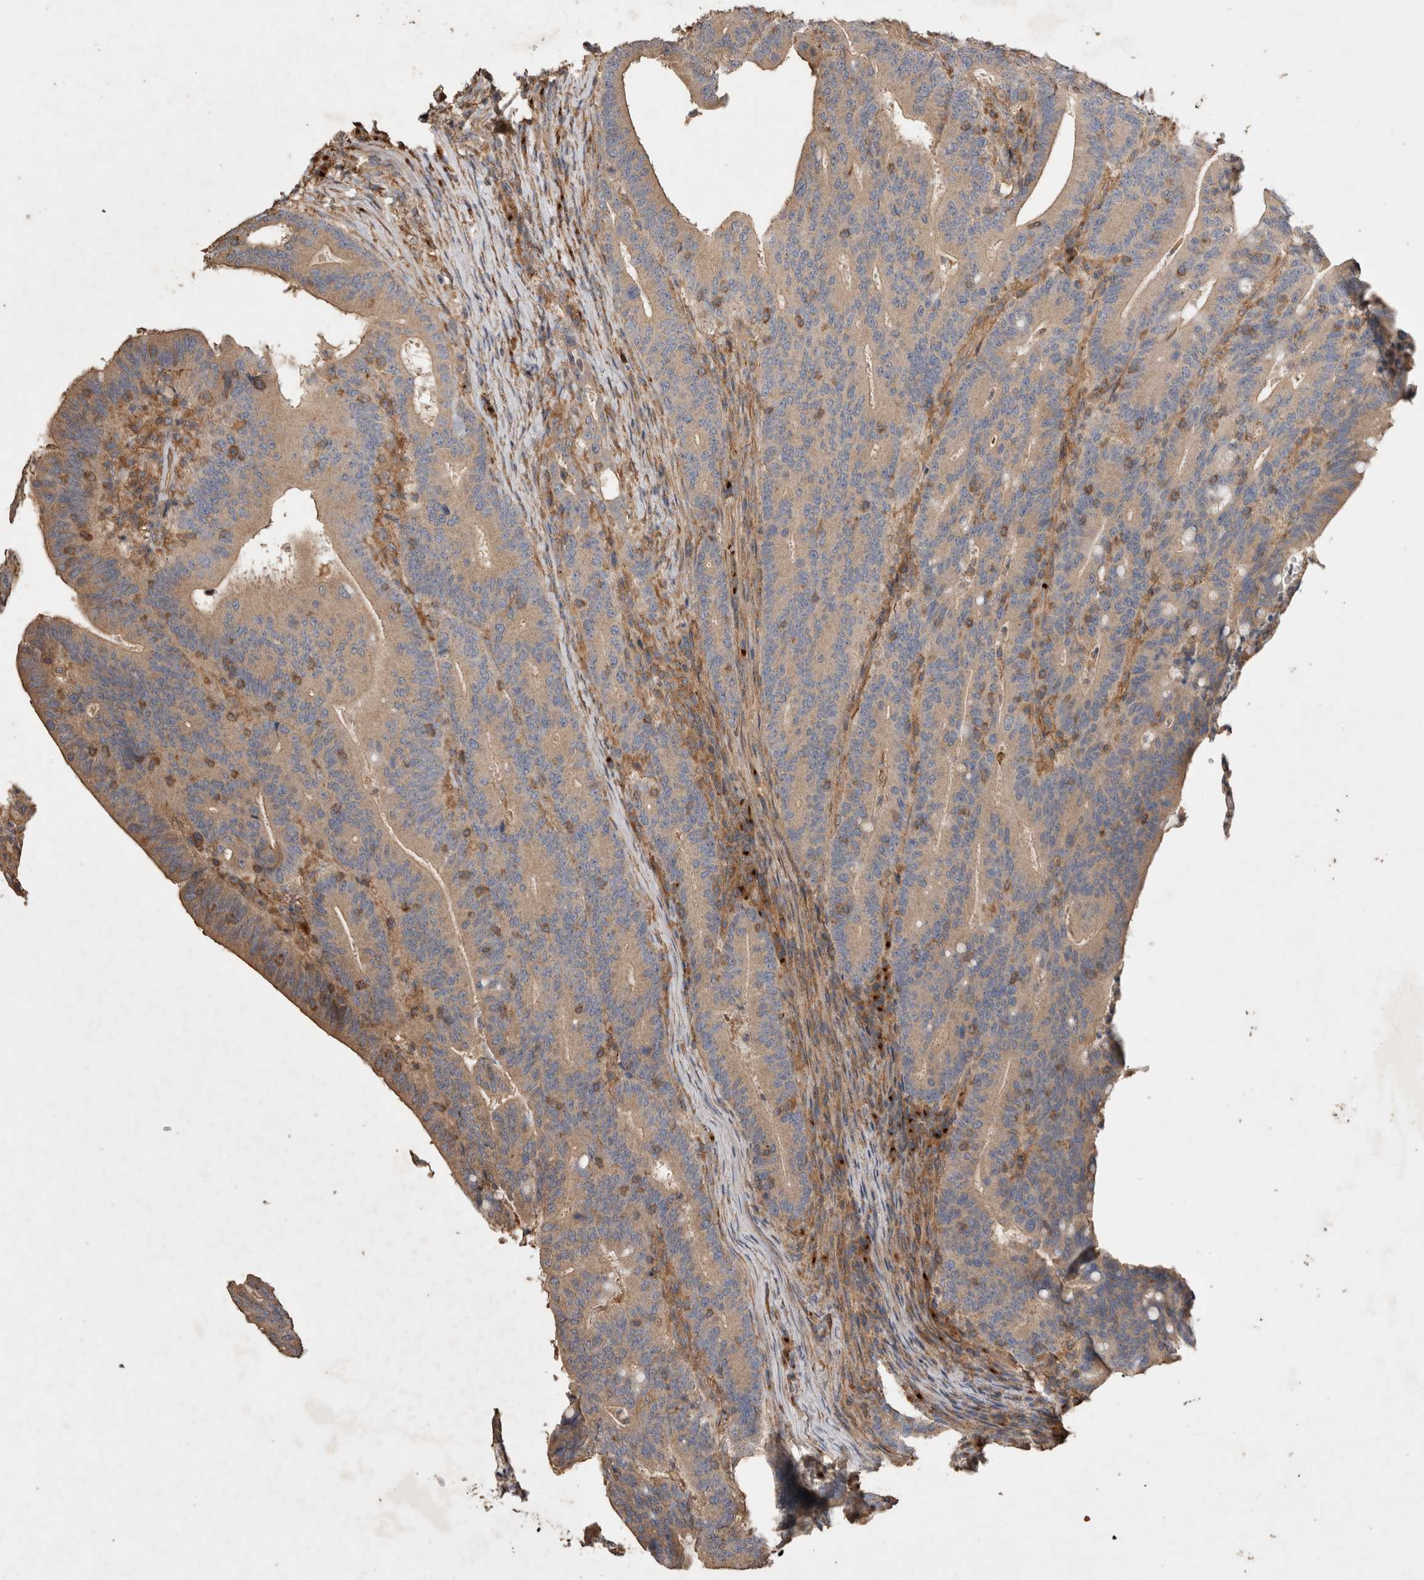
{"staining": {"intensity": "weak", "quantity": ">75%", "location": "cytoplasmic/membranous"}, "tissue": "colorectal cancer", "cell_type": "Tumor cells", "image_type": "cancer", "snomed": [{"axis": "morphology", "description": "Adenocarcinoma, NOS"}, {"axis": "topography", "description": "Colon"}], "caption": "Immunohistochemistry histopathology image of neoplastic tissue: adenocarcinoma (colorectal) stained using immunohistochemistry (IHC) displays low levels of weak protein expression localized specifically in the cytoplasmic/membranous of tumor cells, appearing as a cytoplasmic/membranous brown color.", "gene": "SNX31", "patient": {"sex": "female", "age": 66}}